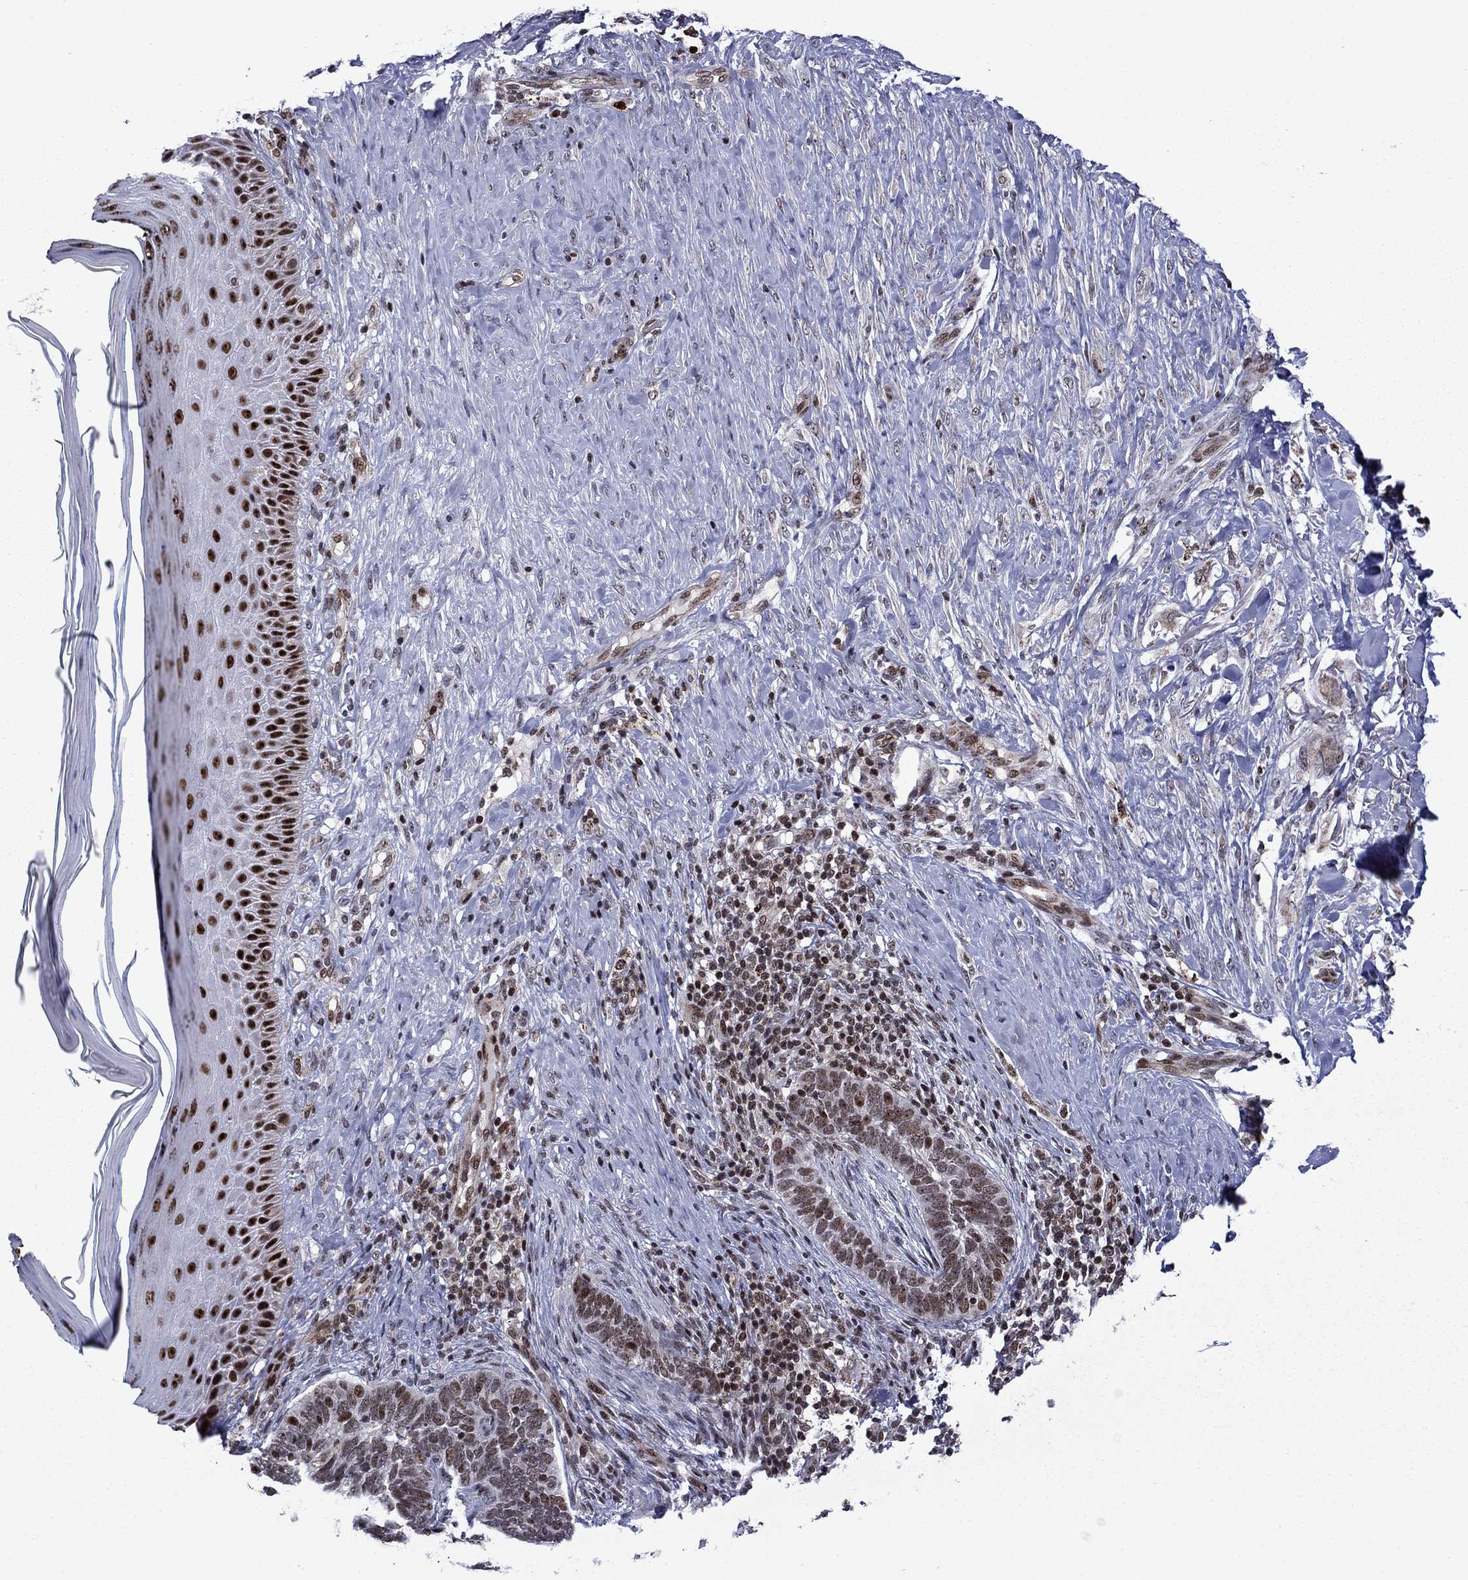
{"staining": {"intensity": "moderate", "quantity": "25%-75%", "location": "nuclear"}, "tissue": "skin cancer", "cell_type": "Tumor cells", "image_type": "cancer", "snomed": [{"axis": "morphology", "description": "Normal tissue, NOS"}, {"axis": "morphology", "description": "Basal cell carcinoma"}, {"axis": "topography", "description": "Skin"}], "caption": "The histopathology image displays immunohistochemical staining of skin cancer. There is moderate nuclear expression is appreciated in approximately 25%-75% of tumor cells.", "gene": "SURF2", "patient": {"sex": "male", "age": 46}}